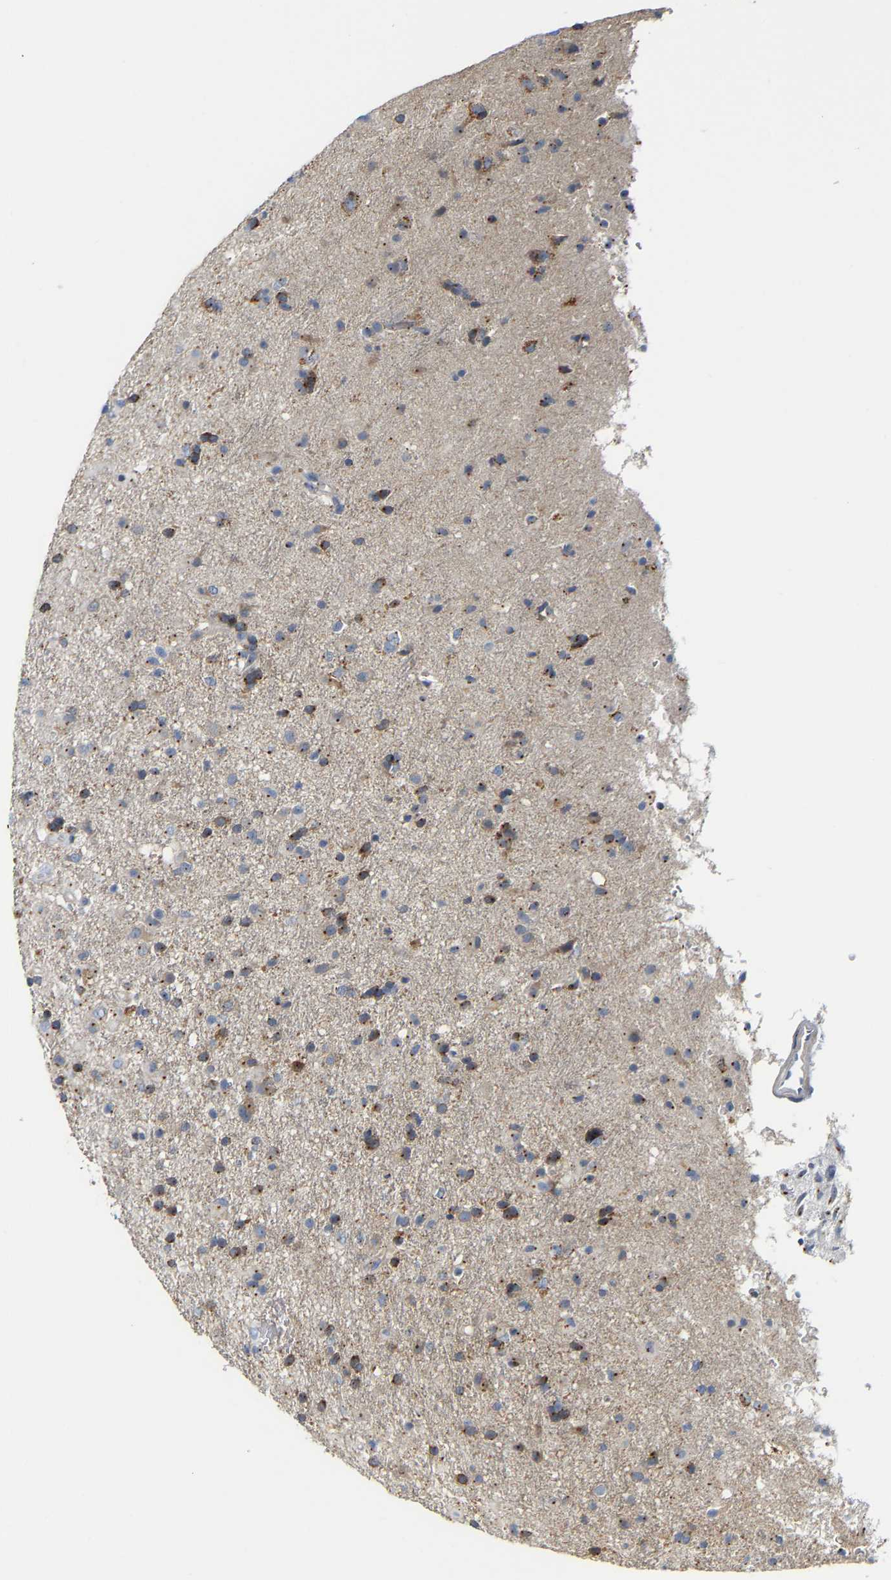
{"staining": {"intensity": "weak", "quantity": "<25%", "location": "cytoplasmic/membranous"}, "tissue": "glioma", "cell_type": "Tumor cells", "image_type": "cancer", "snomed": [{"axis": "morphology", "description": "Glioma, malignant, Low grade"}, {"axis": "topography", "description": "Brain"}], "caption": "Human low-grade glioma (malignant) stained for a protein using IHC exhibits no positivity in tumor cells.", "gene": "PCNT", "patient": {"sex": "male", "age": 65}}